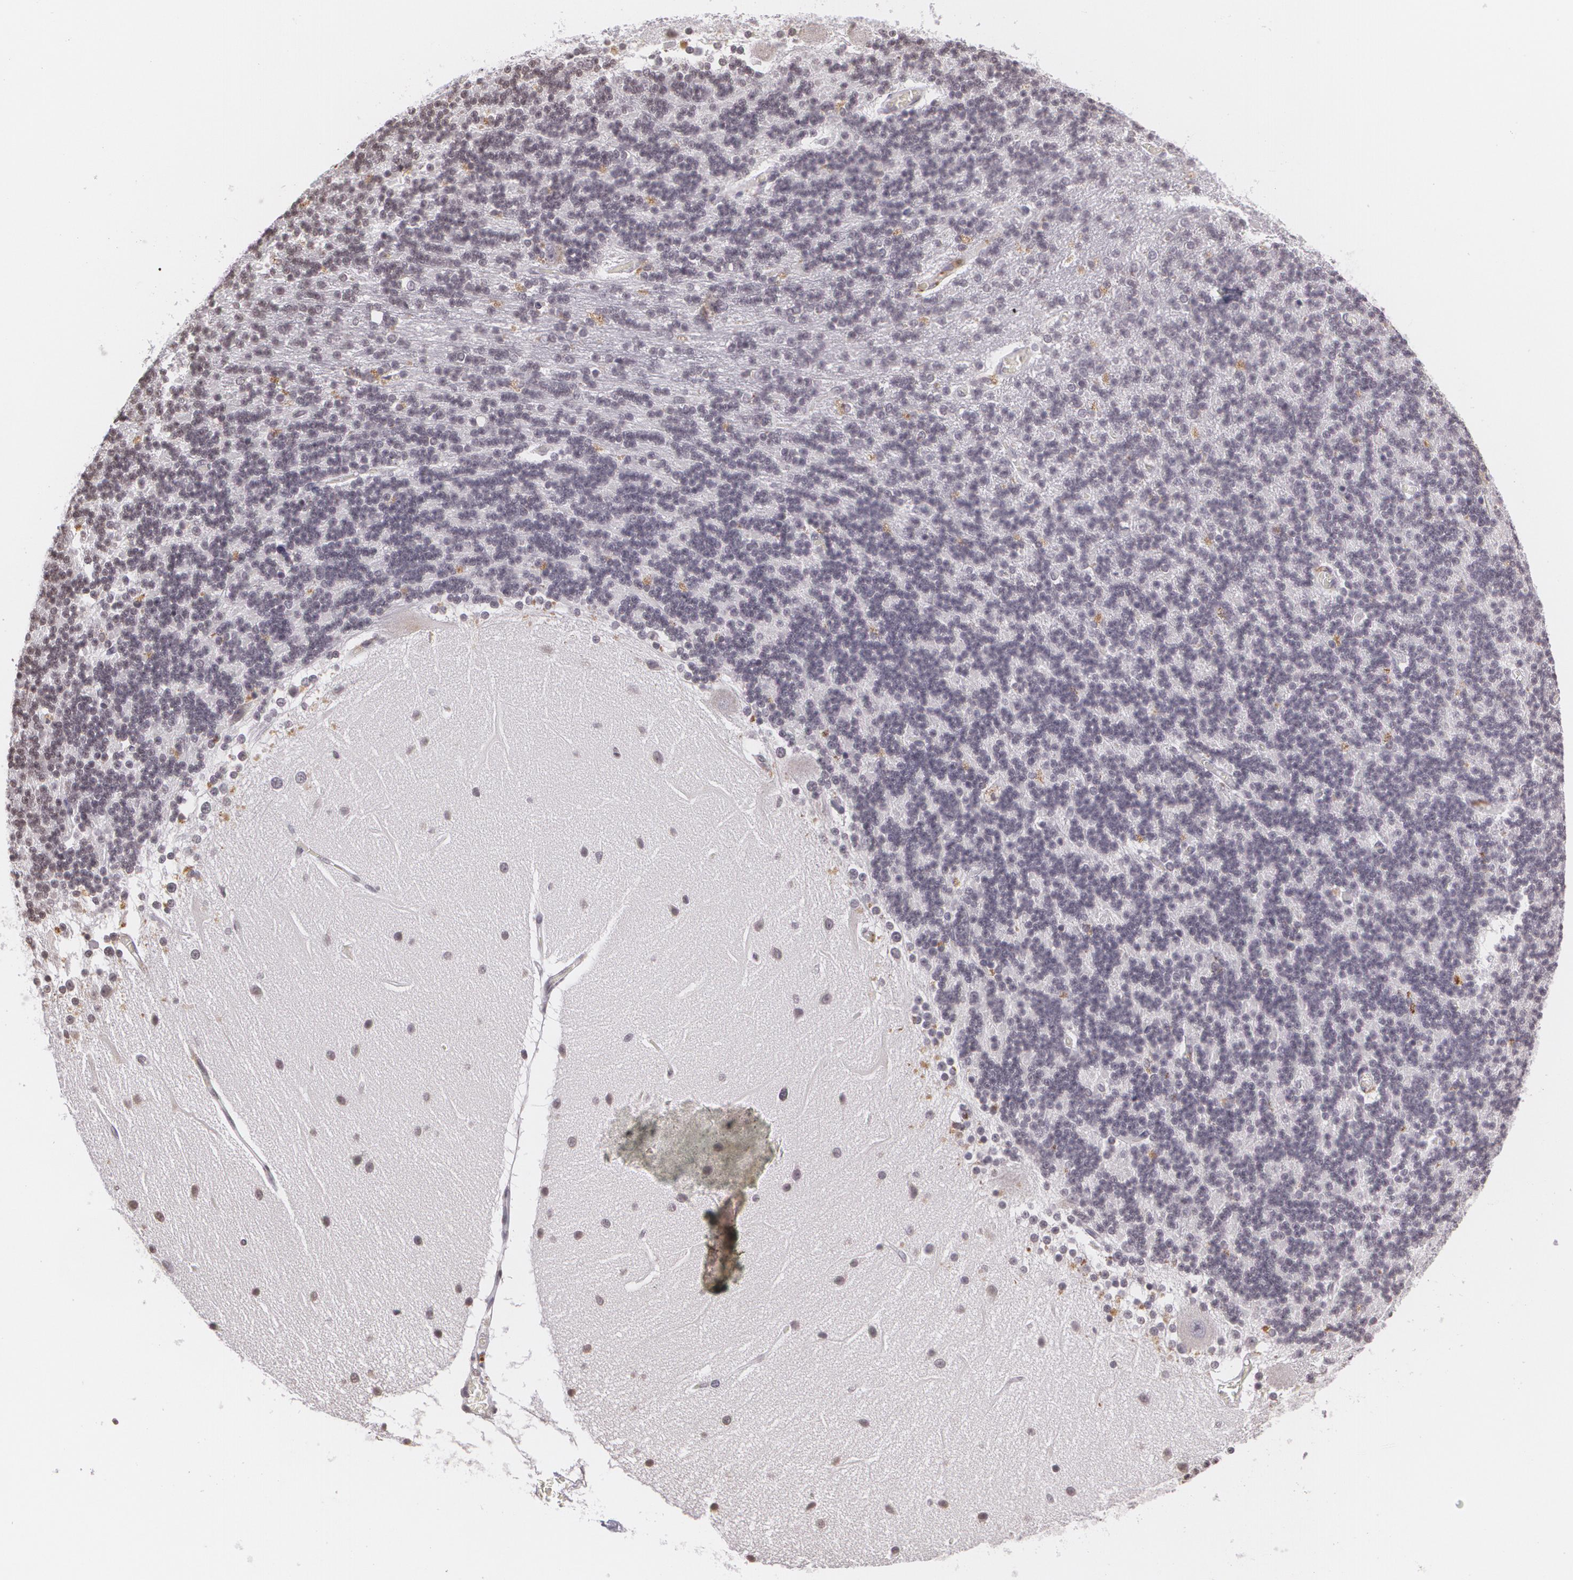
{"staining": {"intensity": "negative", "quantity": "none", "location": "none"}, "tissue": "cerebellum", "cell_type": "Cells in granular layer", "image_type": "normal", "snomed": [{"axis": "morphology", "description": "Normal tissue, NOS"}, {"axis": "topography", "description": "Cerebellum"}], "caption": "Protein analysis of normal cerebellum shows no significant staining in cells in granular layer. (DAB (3,3'-diaminobenzidine) immunohistochemistry, high magnification).", "gene": "MUC1", "patient": {"sex": "female", "age": 54}}